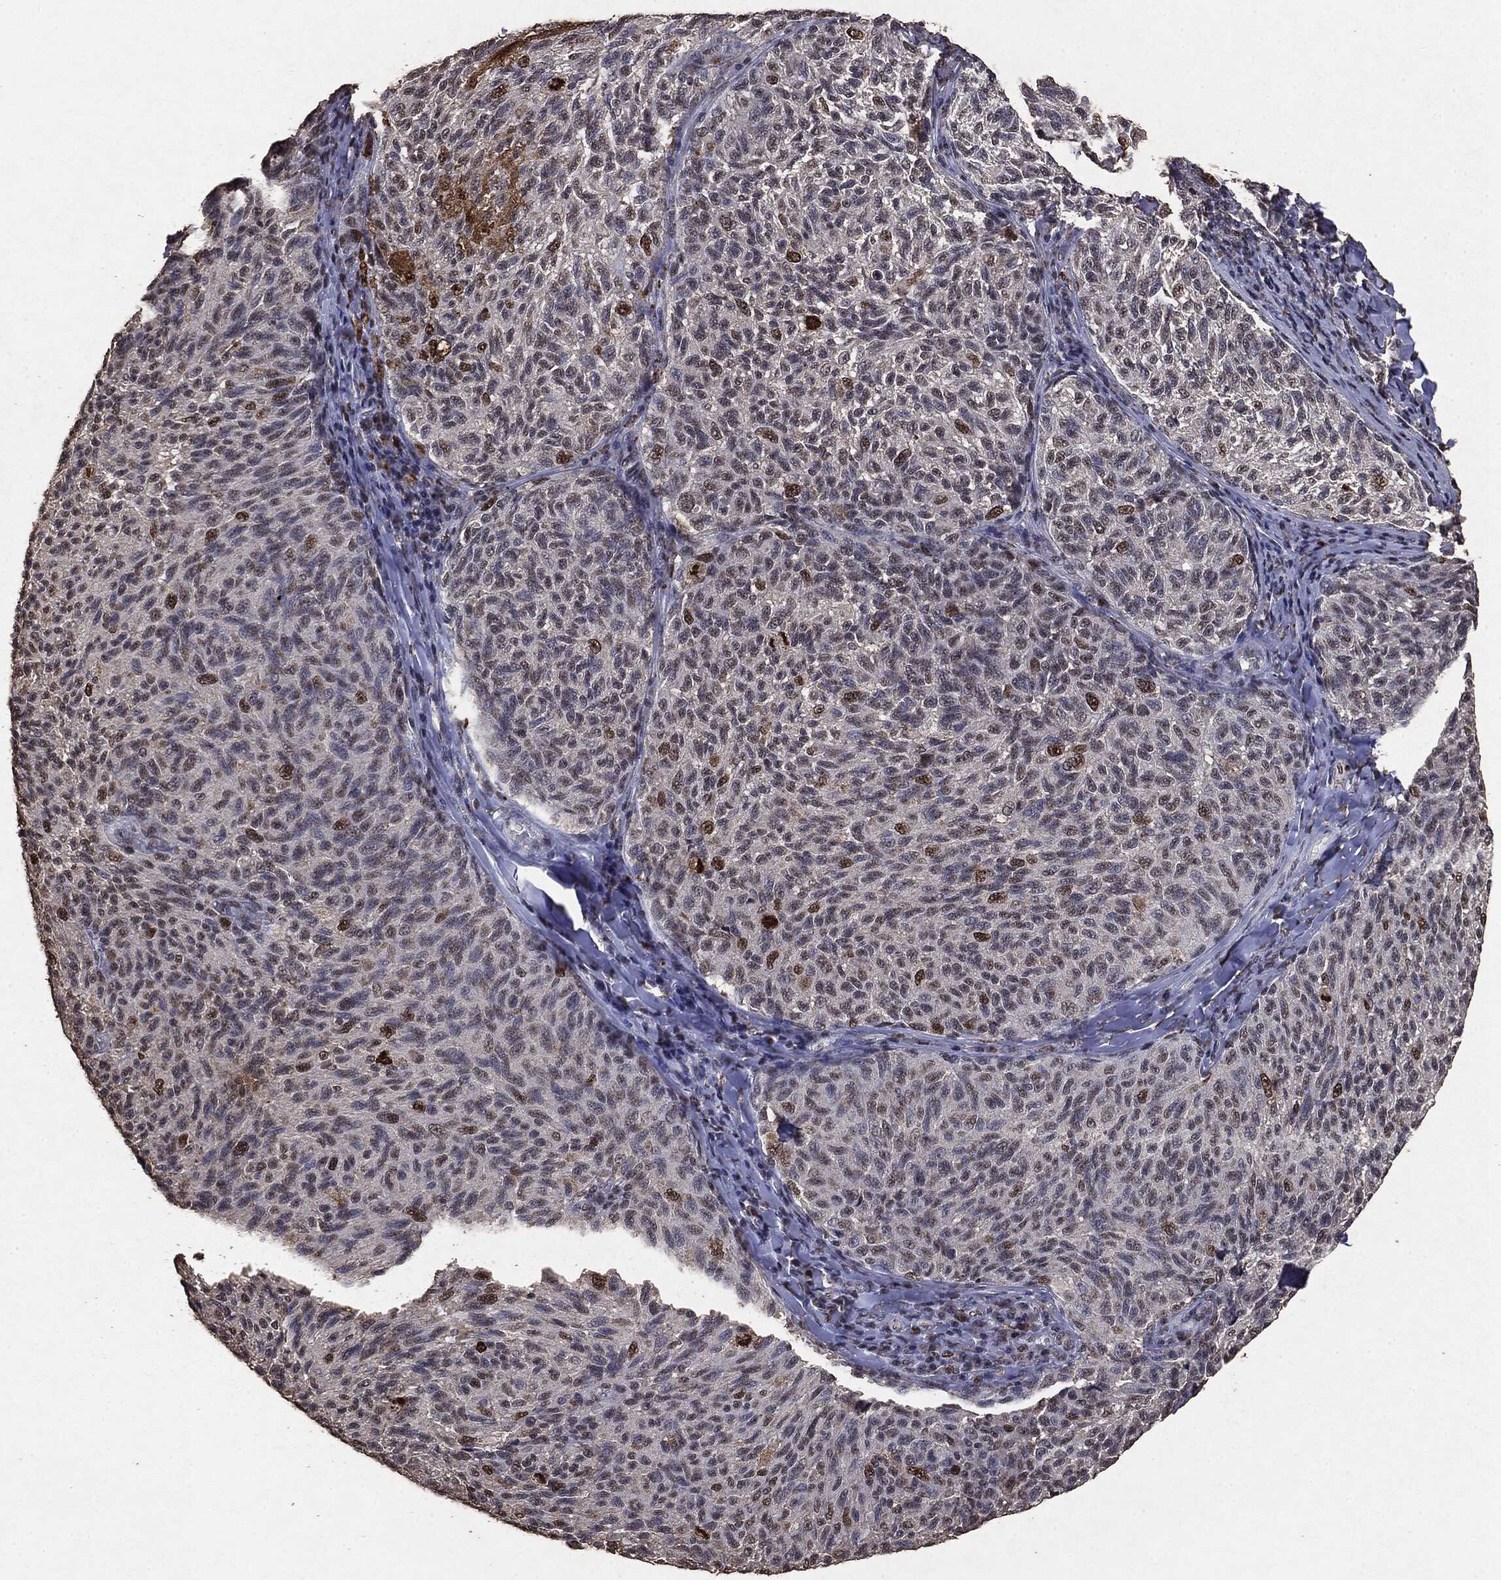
{"staining": {"intensity": "moderate", "quantity": "<25%", "location": "nuclear"}, "tissue": "melanoma", "cell_type": "Tumor cells", "image_type": "cancer", "snomed": [{"axis": "morphology", "description": "Malignant melanoma, NOS"}, {"axis": "topography", "description": "Skin"}], "caption": "Malignant melanoma tissue shows moderate nuclear expression in approximately <25% of tumor cells", "gene": "RAD18", "patient": {"sex": "female", "age": 73}}